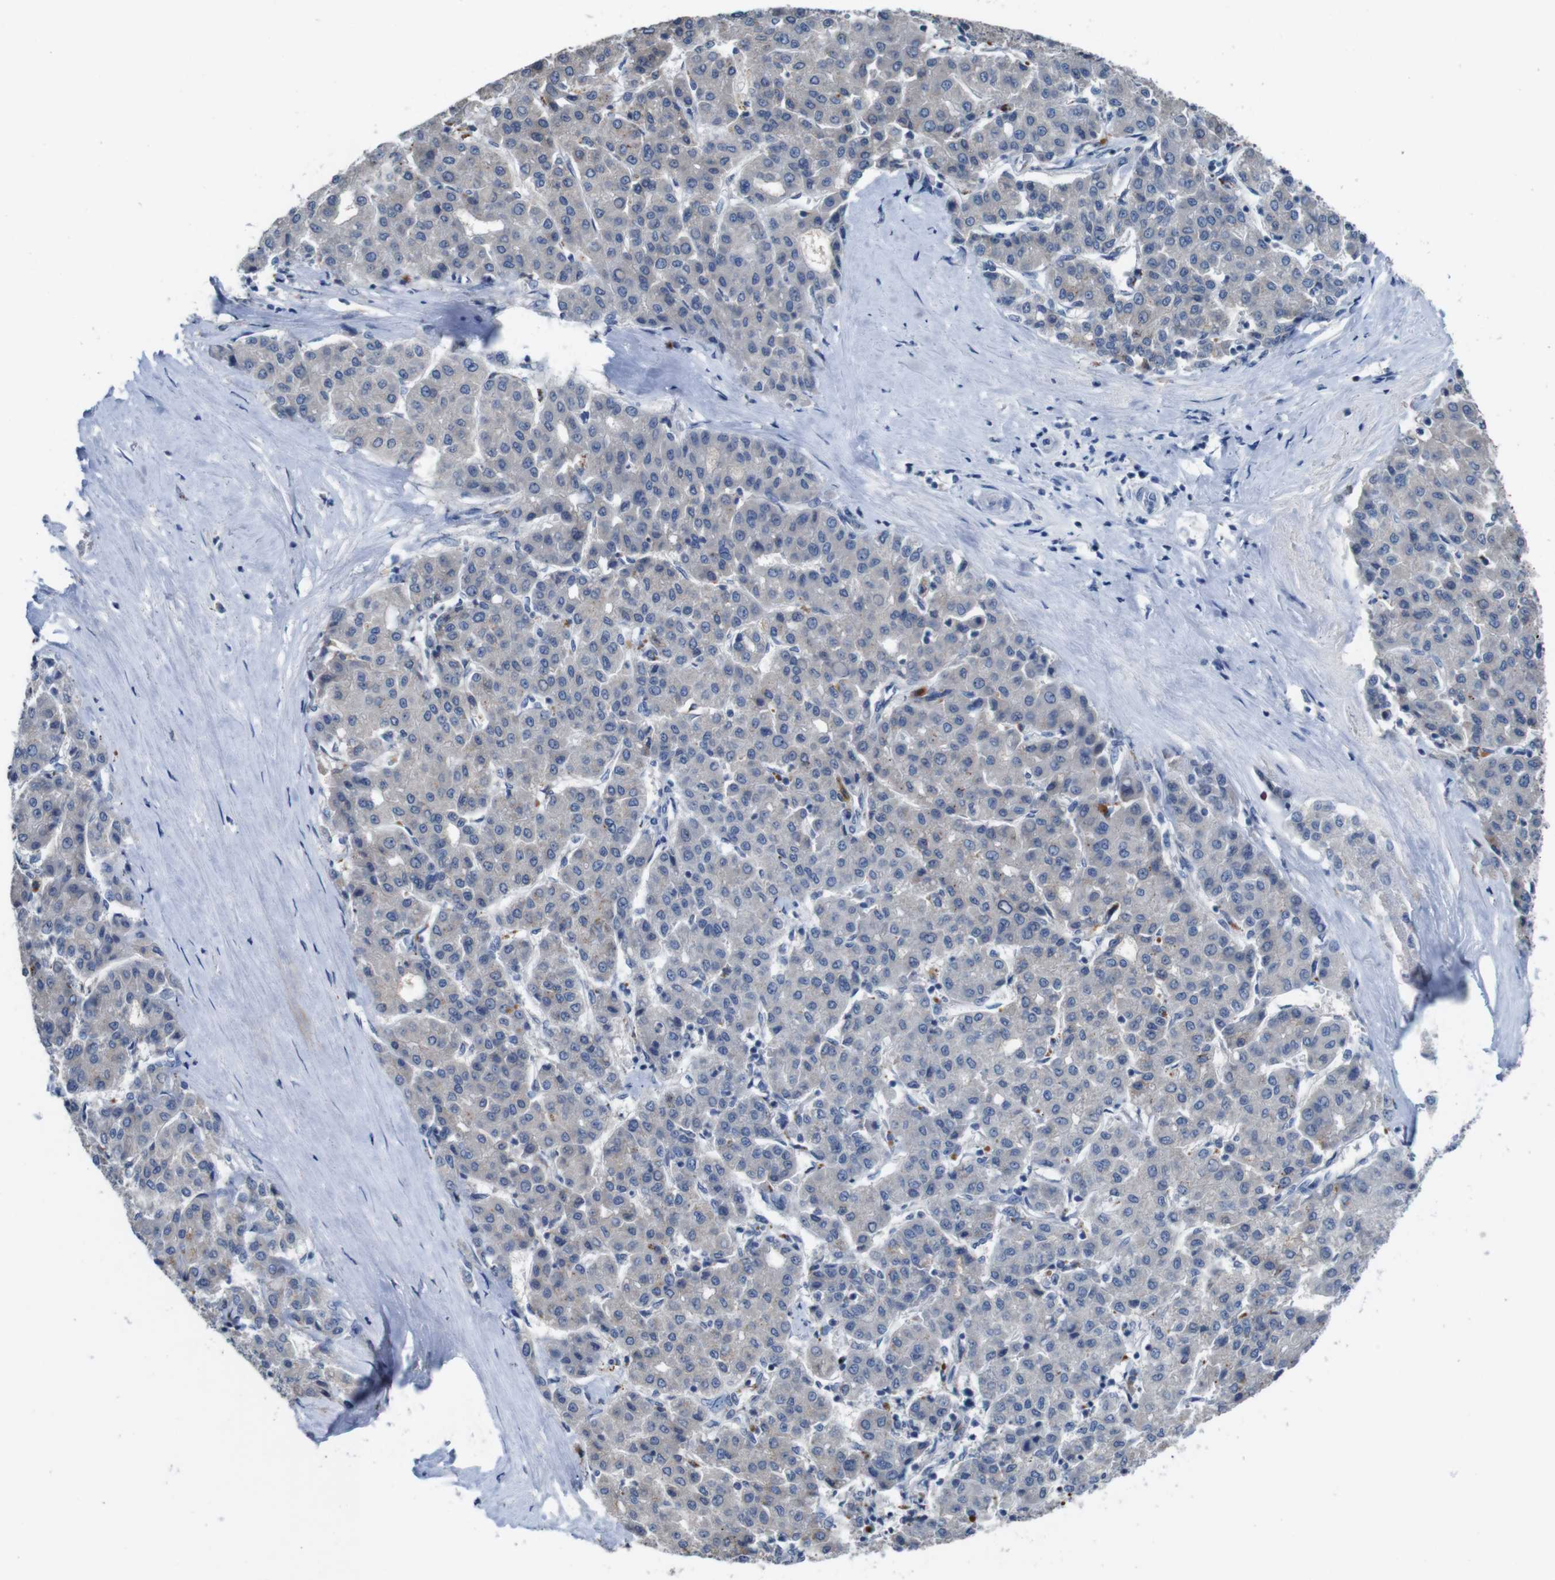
{"staining": {"intensity": "negative", "quantity": "none", "location": "none"}, "tissue": "liver cancer", "cell_type": "Tumor cells", "image_type": "cancer", "snomed": [{"axis": "morphology", "description": "Carcinoma, Hepatocellular, NOS"}, {"axis": "topography", "description": "Liver"}], "caption": "Immunohistochemical staining of liver cancer (hepatocellular carcinoma) reveals no significant staining in tumor cells. (DAB (3,3'-diaminobenzidine) immunohistochemistry with hematoxylin counter stain).", "gene": "SLC2A8", "patient": {"sex": "male", "age": 65}}